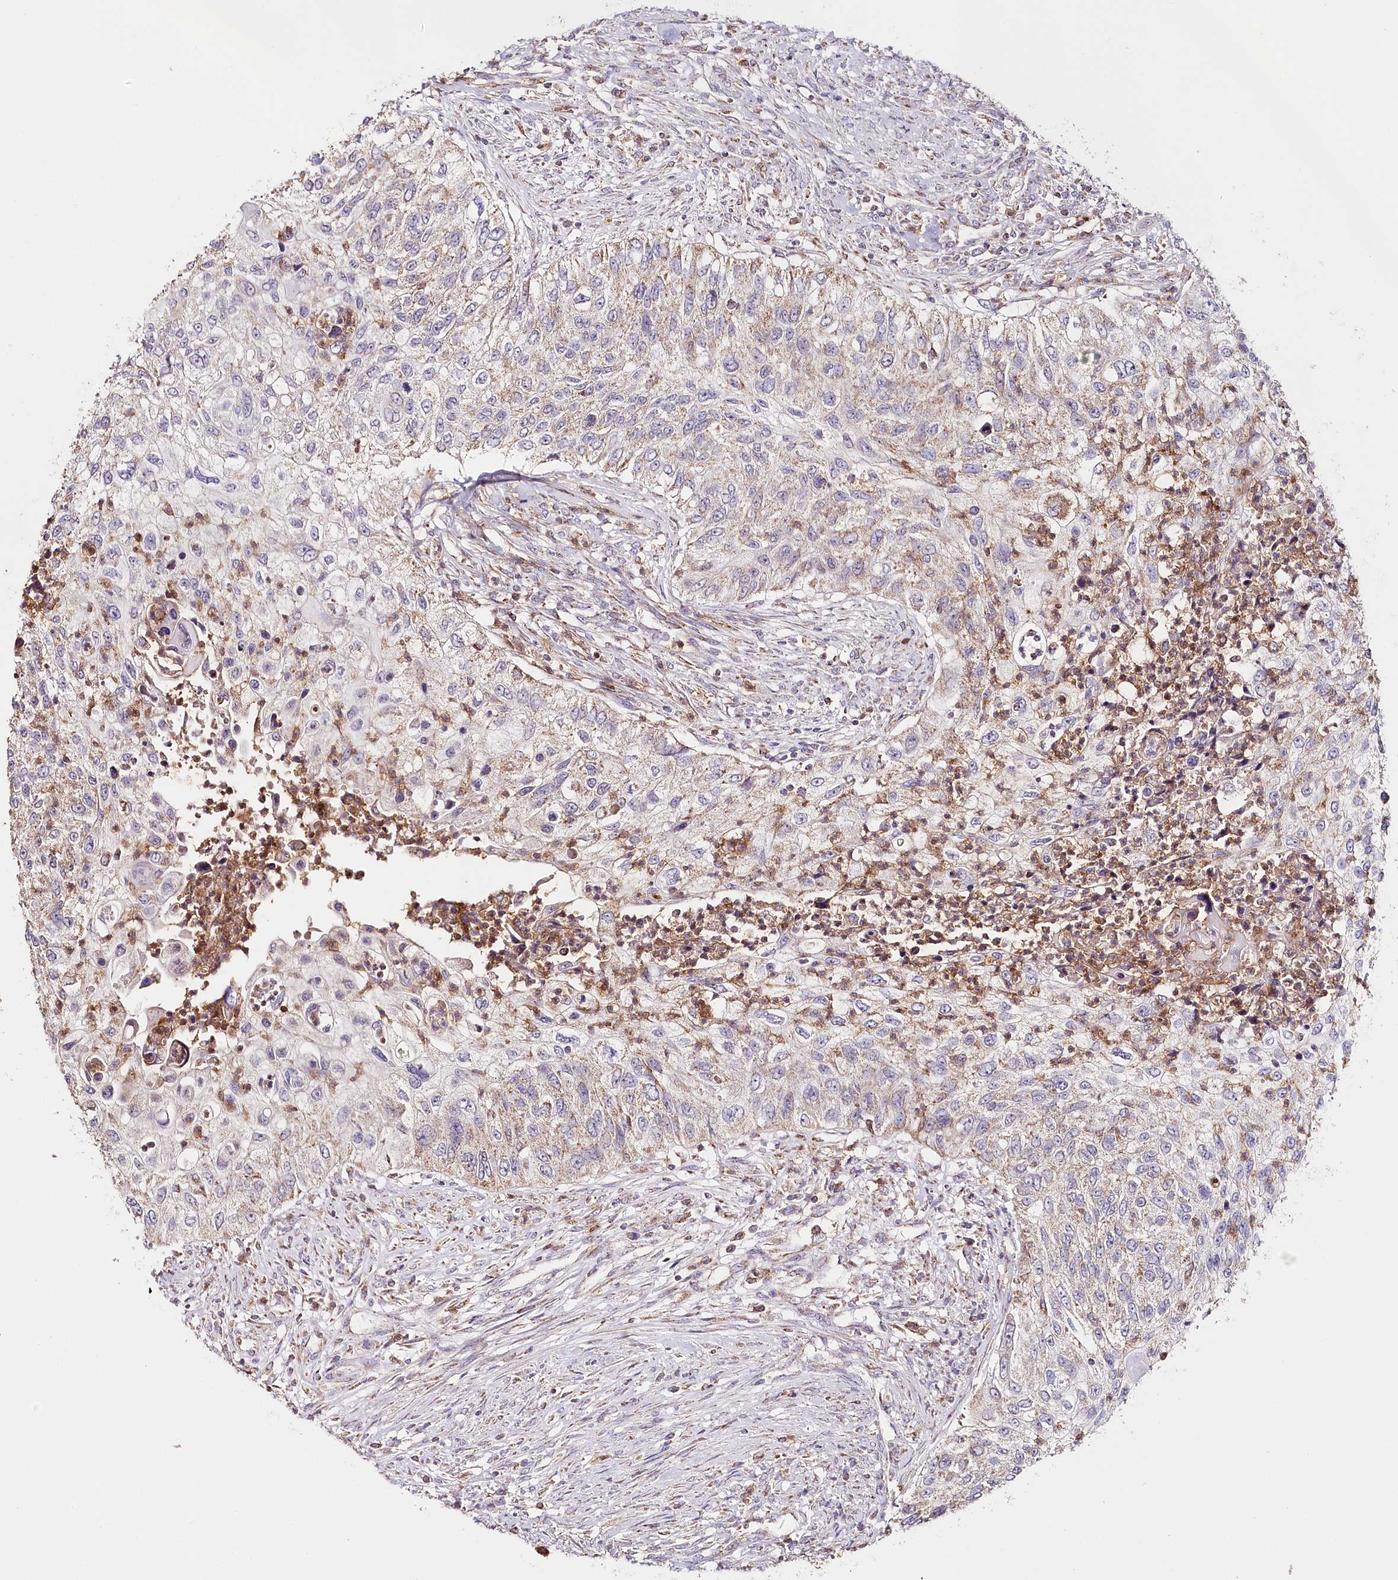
{"staining": {"intensity": "weak", "quantity": "25%-75%", "location": "cytoplasmic/membranous"}, "tissue": "urothelial cancer", "cell_type": "Tumor cells", "image_type": "cancer", "snomed": [{"axis": "morphology", "description": "Urothelial carcinoma, High grade"}, {"axis": "topography", "description": "Urinary bladder"}], "caption": "Immunohistochemical staining of human urothelial cancer displays low levels of weak cytoplasmic/membranous protein positivity in about 25%-75% of tumor cells.", "gene": "MMP25", "patient": {"sex": "female", "age": 60}}